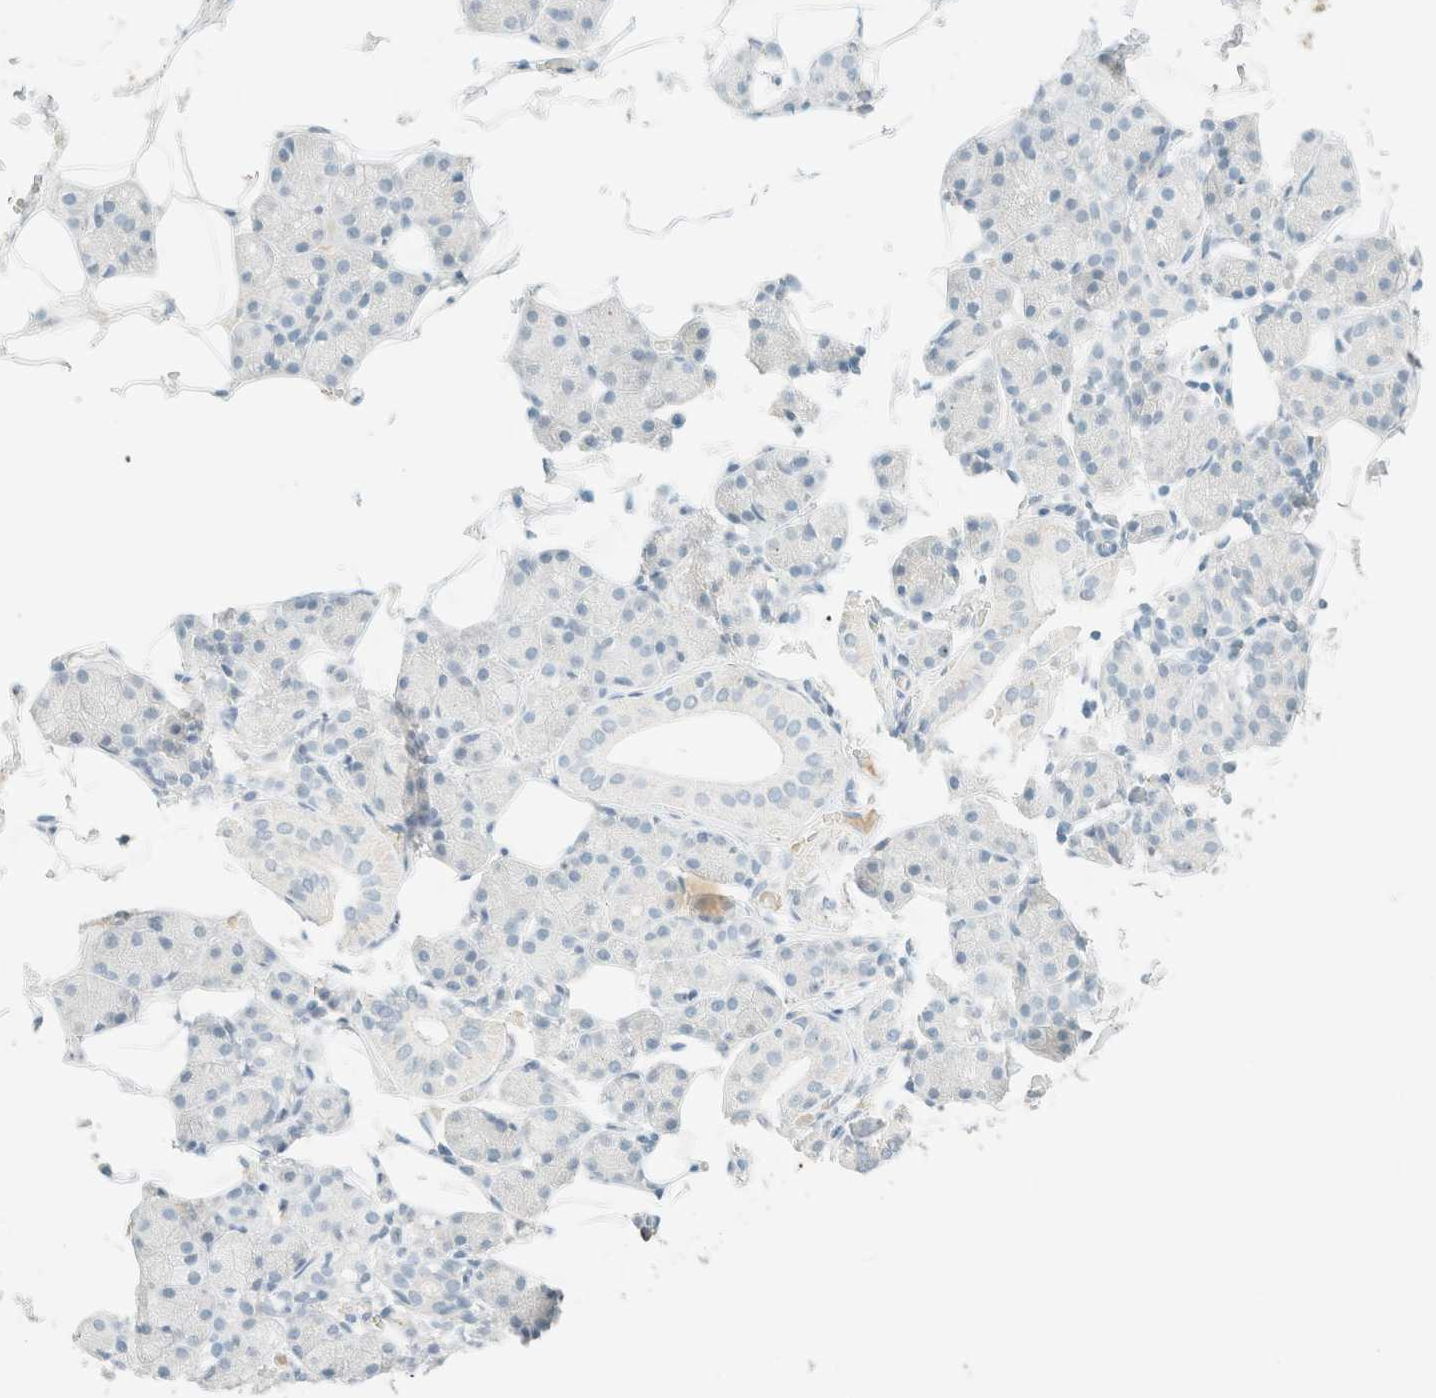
{"staining": {"intensity": "negative", "quantity": "none", "location": "none"}, "tissue": "salivary gland", "cell_type": "Glandular cells", "image_type": "normal", "snomed": [{"axis": "morphology", "description": "Normal tissue, NOS"}, {"axis": "topography", "description": "Salivary gland"}], "caption": "Immunohistochemical staining of normal salivary gland demonstrates no significant positivity in glandular cells.", "gene": "GPA33", "patient": {"sex": "female", "age": 33}}